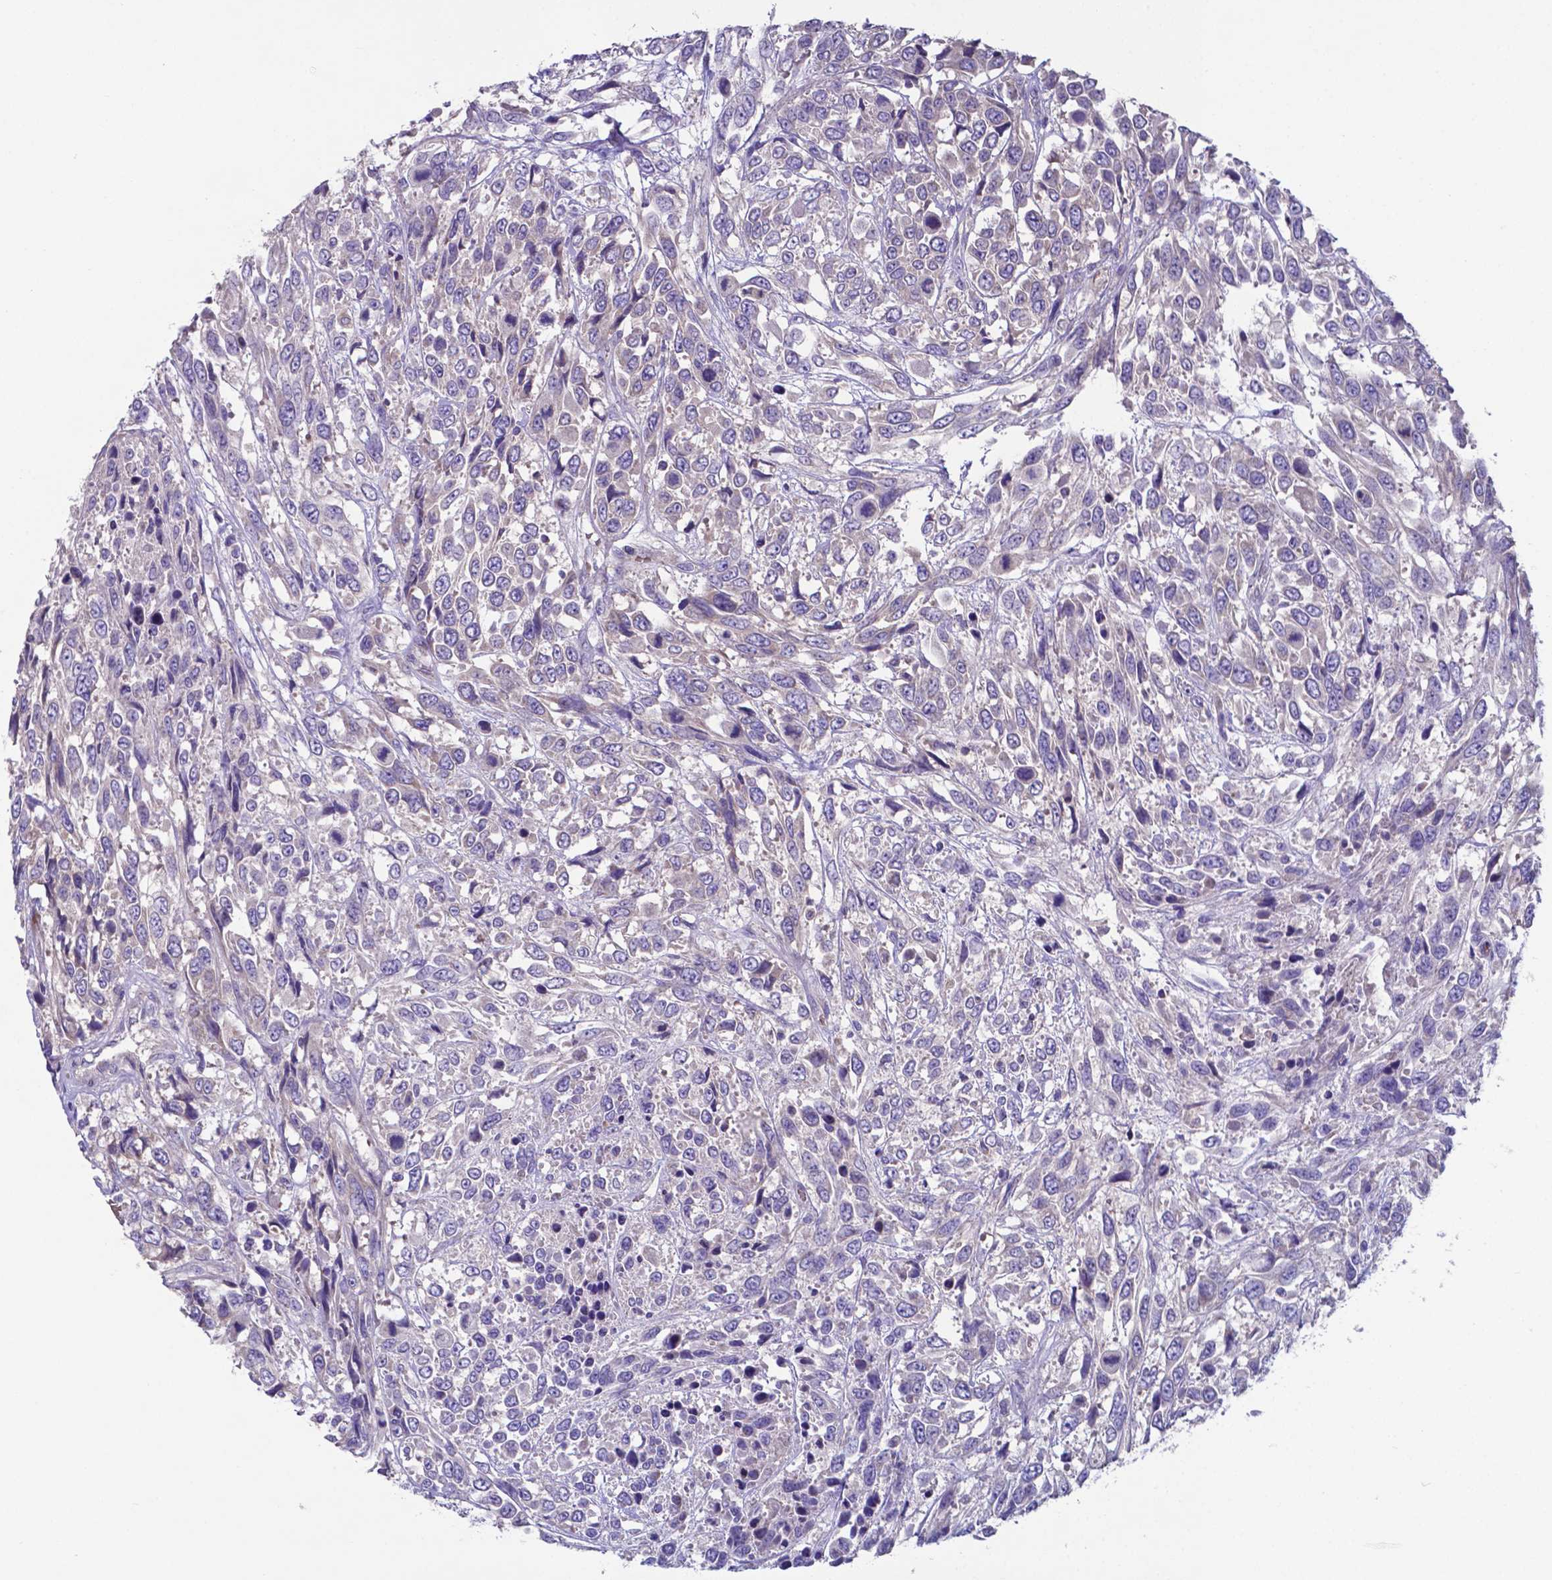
{"staining": {"intensity": "negative", "quantity": "none", "location": "none"}, "tissue": "urothelial cancer", "cell_type": "Tumor cells", "image_type": "cancer", "snomed": [{"axis": "morphology", "description": "Urothelial carcinoma, High grade"}, {"axis": "topography", "description": "Urinary bladder"}], "caption": "Photomicrograph shows no protein staining in tumor cells of urothelial cancer tissue.", "gene": "TYRO3", "patient": {"sex": "female", "age": 70}}